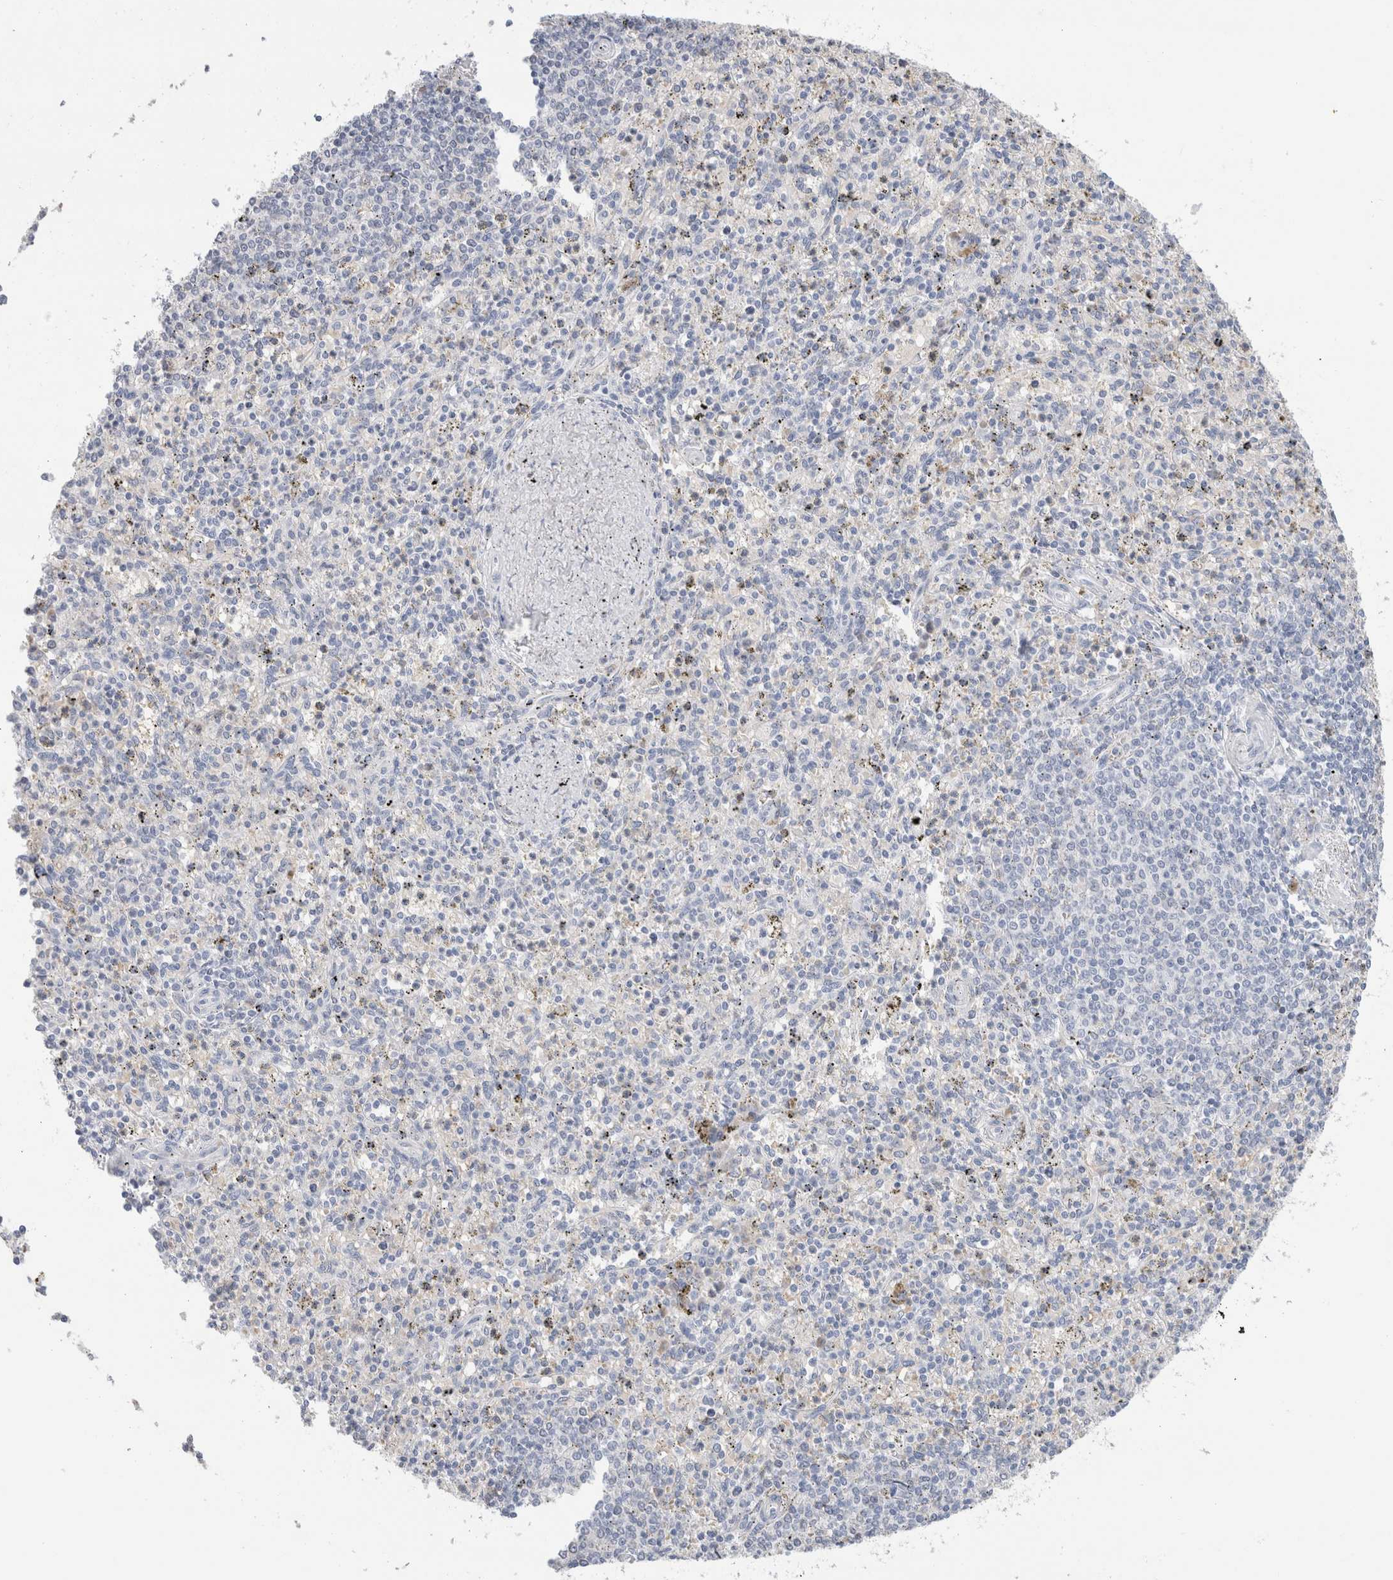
{"staining": {"intensity": "negative", "quantity": "none", "location": "none"}, "tissue": "spleen", "cell_type": "Cells in red pulp", "image_type": "normal", "snomed": [{"axis": "morphology", "description": "Normal tissue, NOS"}, {"axis": "topography", "description": "Spleen"}], "caption": "IHC micrograph of normal spleen stained for a protein (brown), which demonstrates no staining in cells in red pulp. (Immunohistochemistry, brightfield microscopy, high magnification).", "gene": "SCGB1A1", "patient": {"sex": "male", "age": 72}}